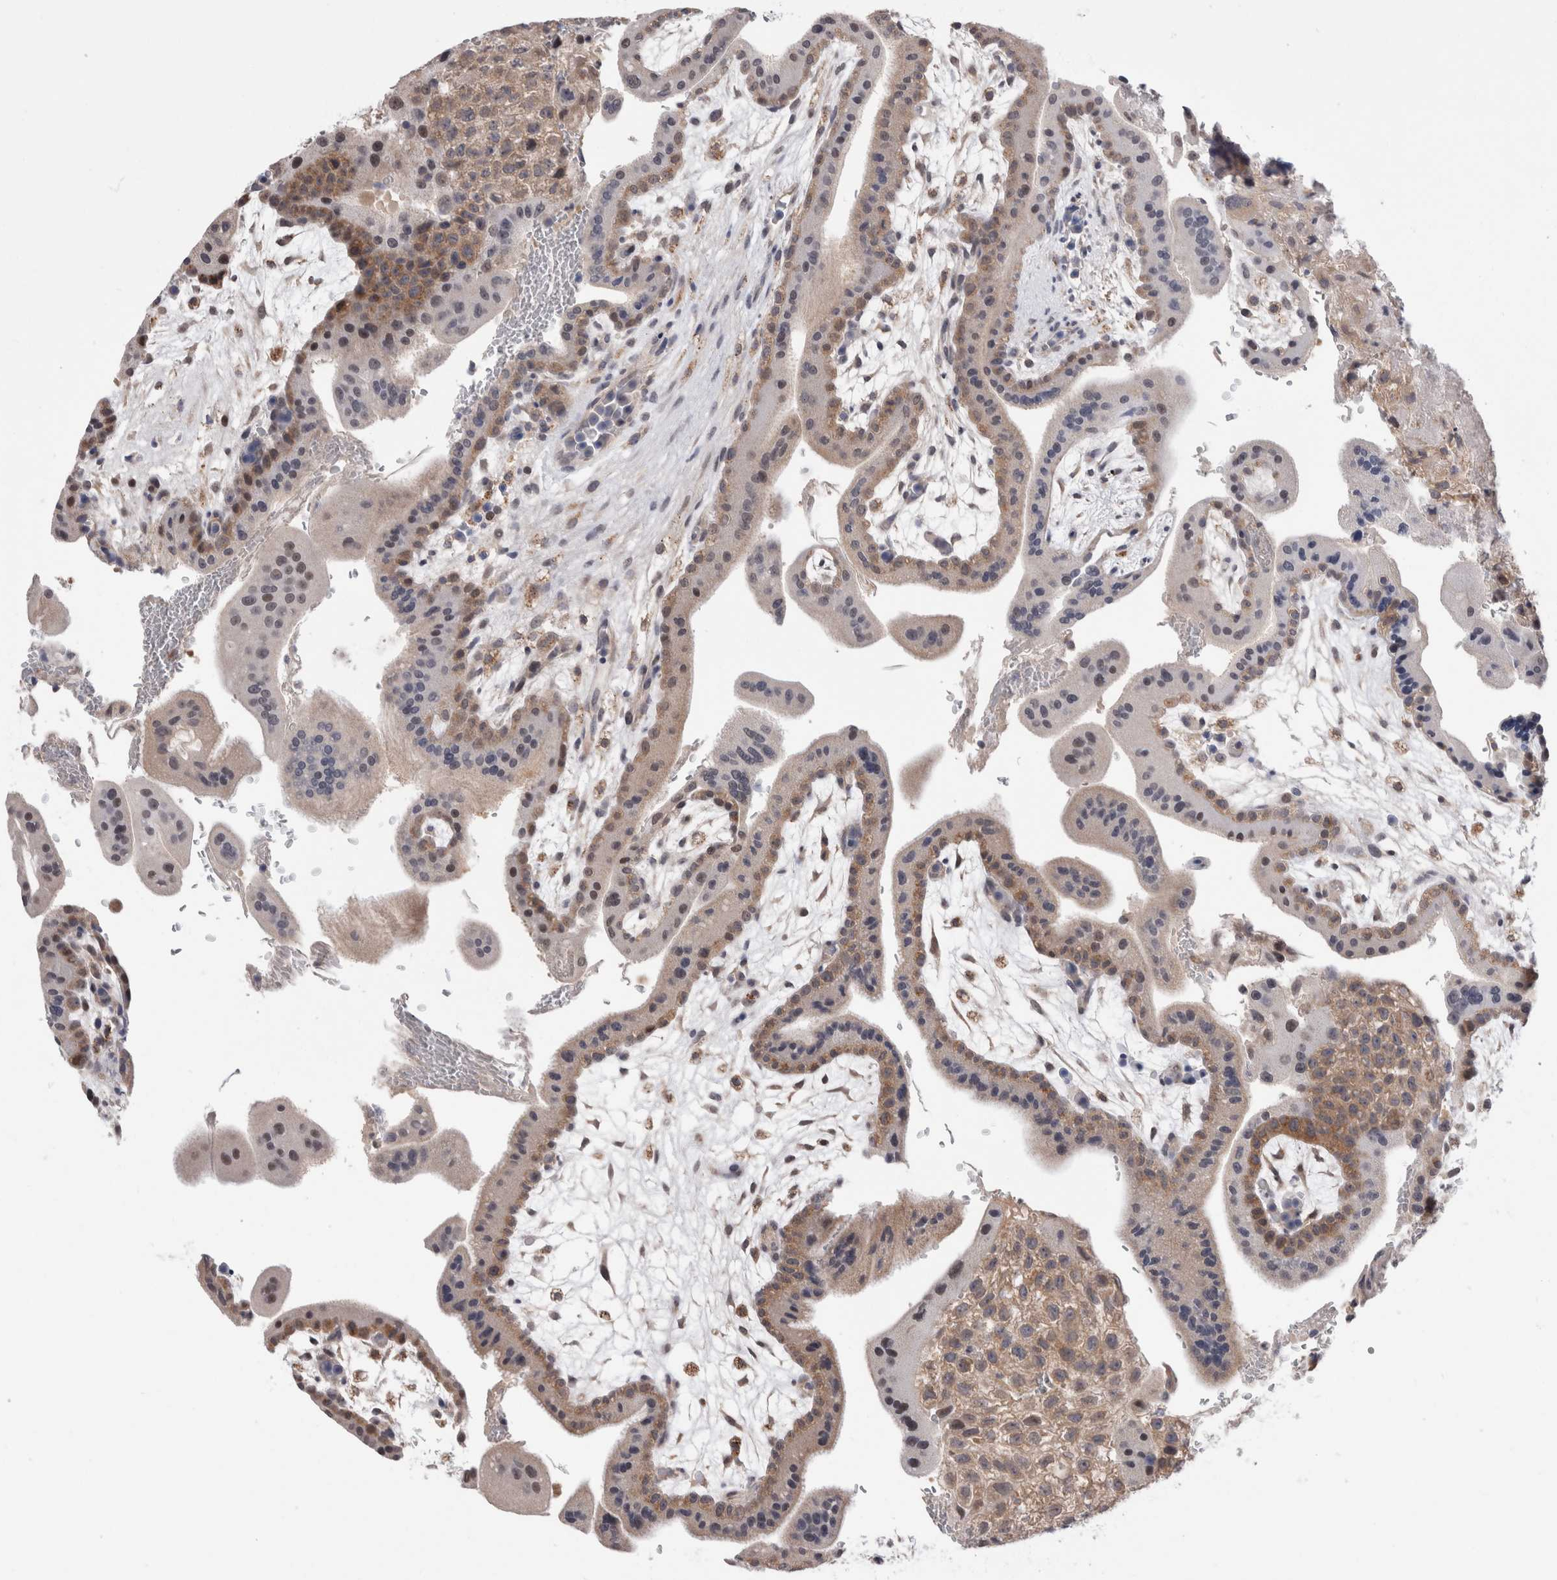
{"staining": {"intensity": "moderate", "quantity": ">75%", "location": "cytoplasmic/membranous,nuclear"}, "tissue": "placenta", "cell_type": "Decidual cells", "image_type": "normal", "snomed": [{"axis": "morphology", "description": "Normal tissue, NOS"}, {"axis": "topography", "description": "Placenta"}], "caption": "Normal placenta was stained to show a protein in brown. There is medium levels of moderate cytoplasmic/membranous,nuclear positivity in approximately >75% of decidual cells. (Brightfield microscopy of DAB IHC at high magnification).", "gene": "MRPL37", "patient": {"sex": "female", "age": 35}}